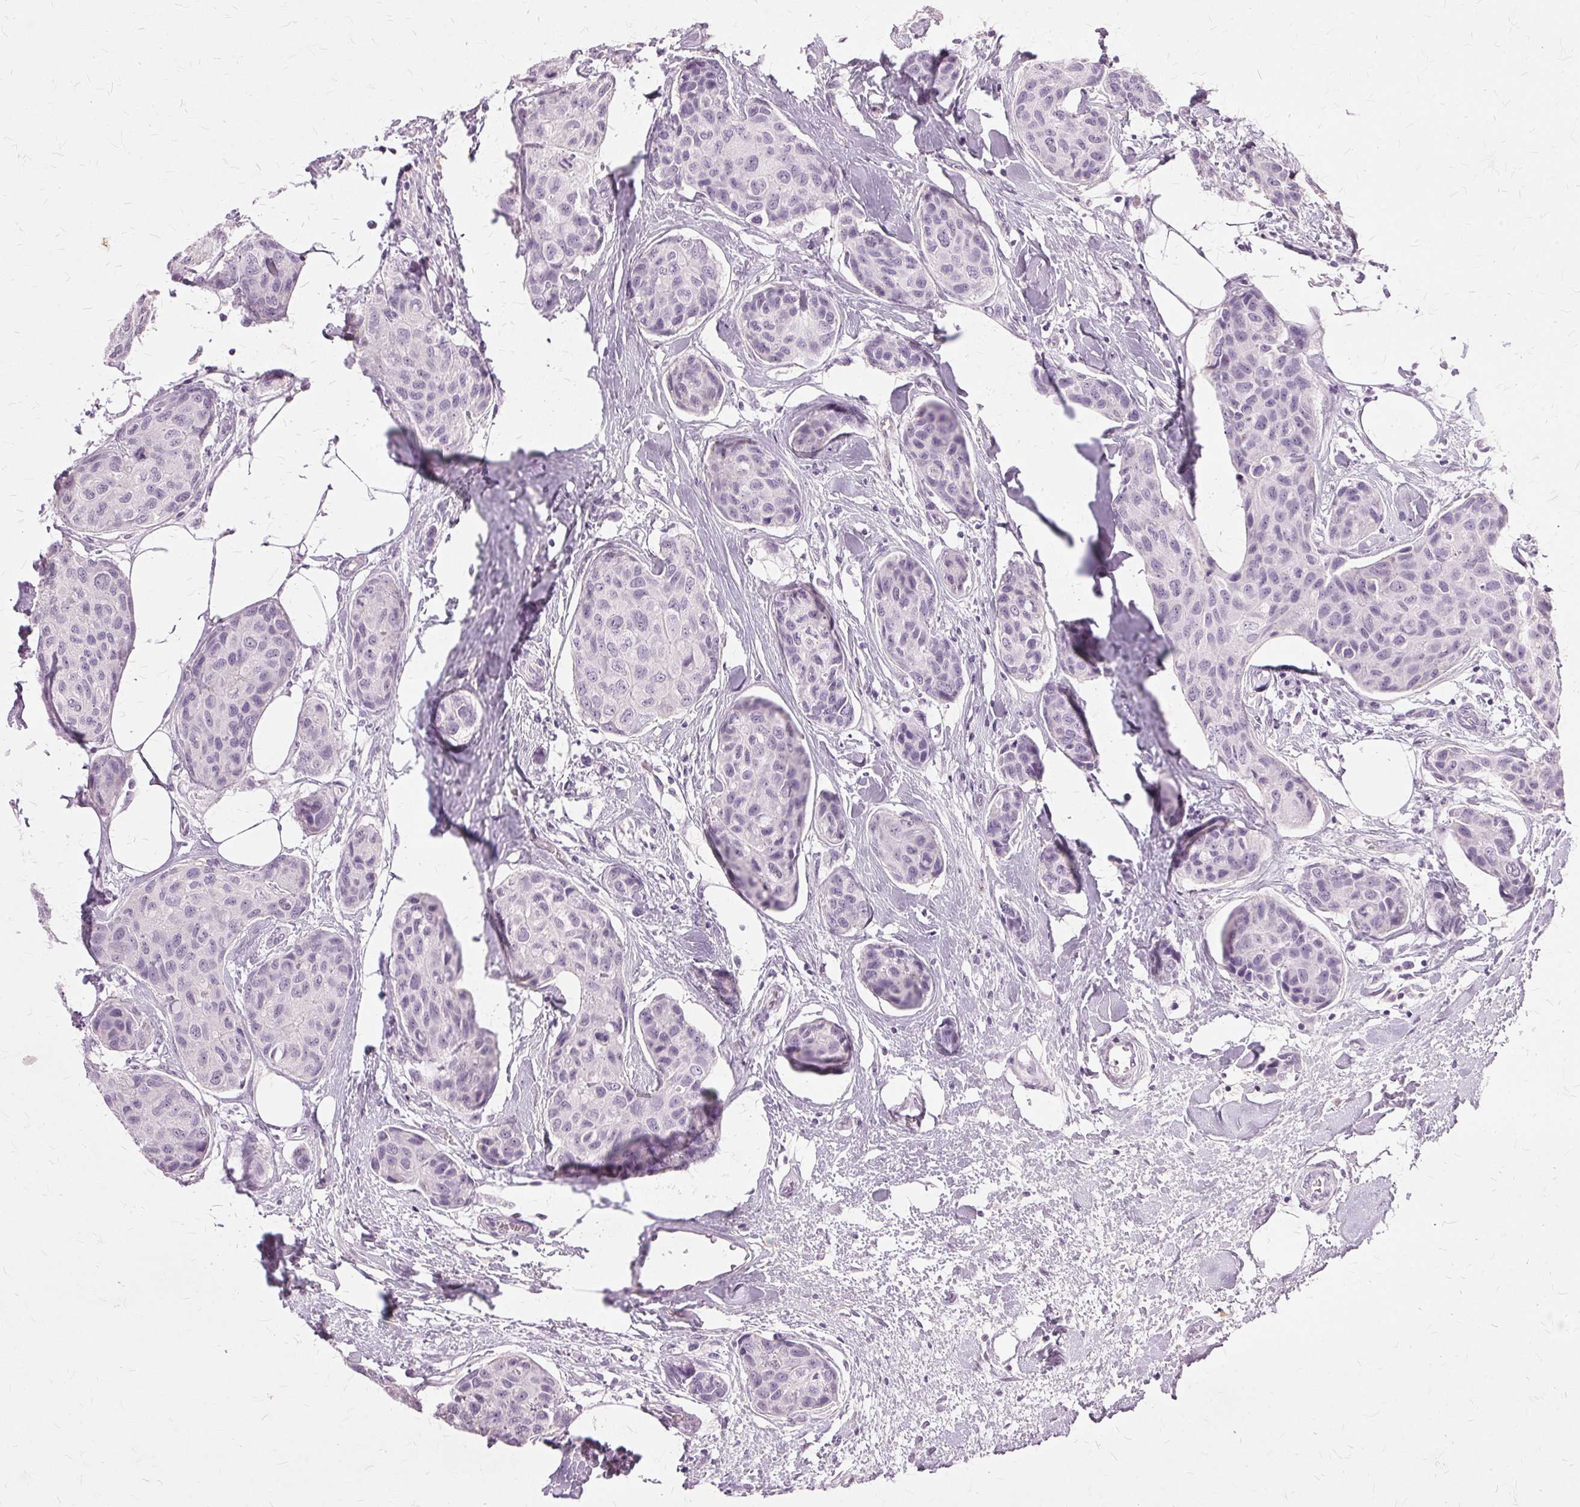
{"staining": {"intensity": "negative", "quantity": "none", "location": "none"}, "tissue": "breast cancer", "cell_type": "Tumor cells", "image_type": "cancer", "snomed": [{"axis": "morphology", "description": "Duct carcinoma"}, {"axis": "topography", "description": "Breast"}], "caption": "Immunohistochemistry image of neoplastic tissue: breast intraductal carcinoma stained with DAB (3,3'-diaminobenzidine) demonstrates no significant protein positivity in tumor cells. (Brightfield microscopy of DAB (3,3'-diaminobenzidine) immunohistochemistry at high magnification).", "gene": "SLC45A3", "patient": {"sex": "female", "age": 80}}